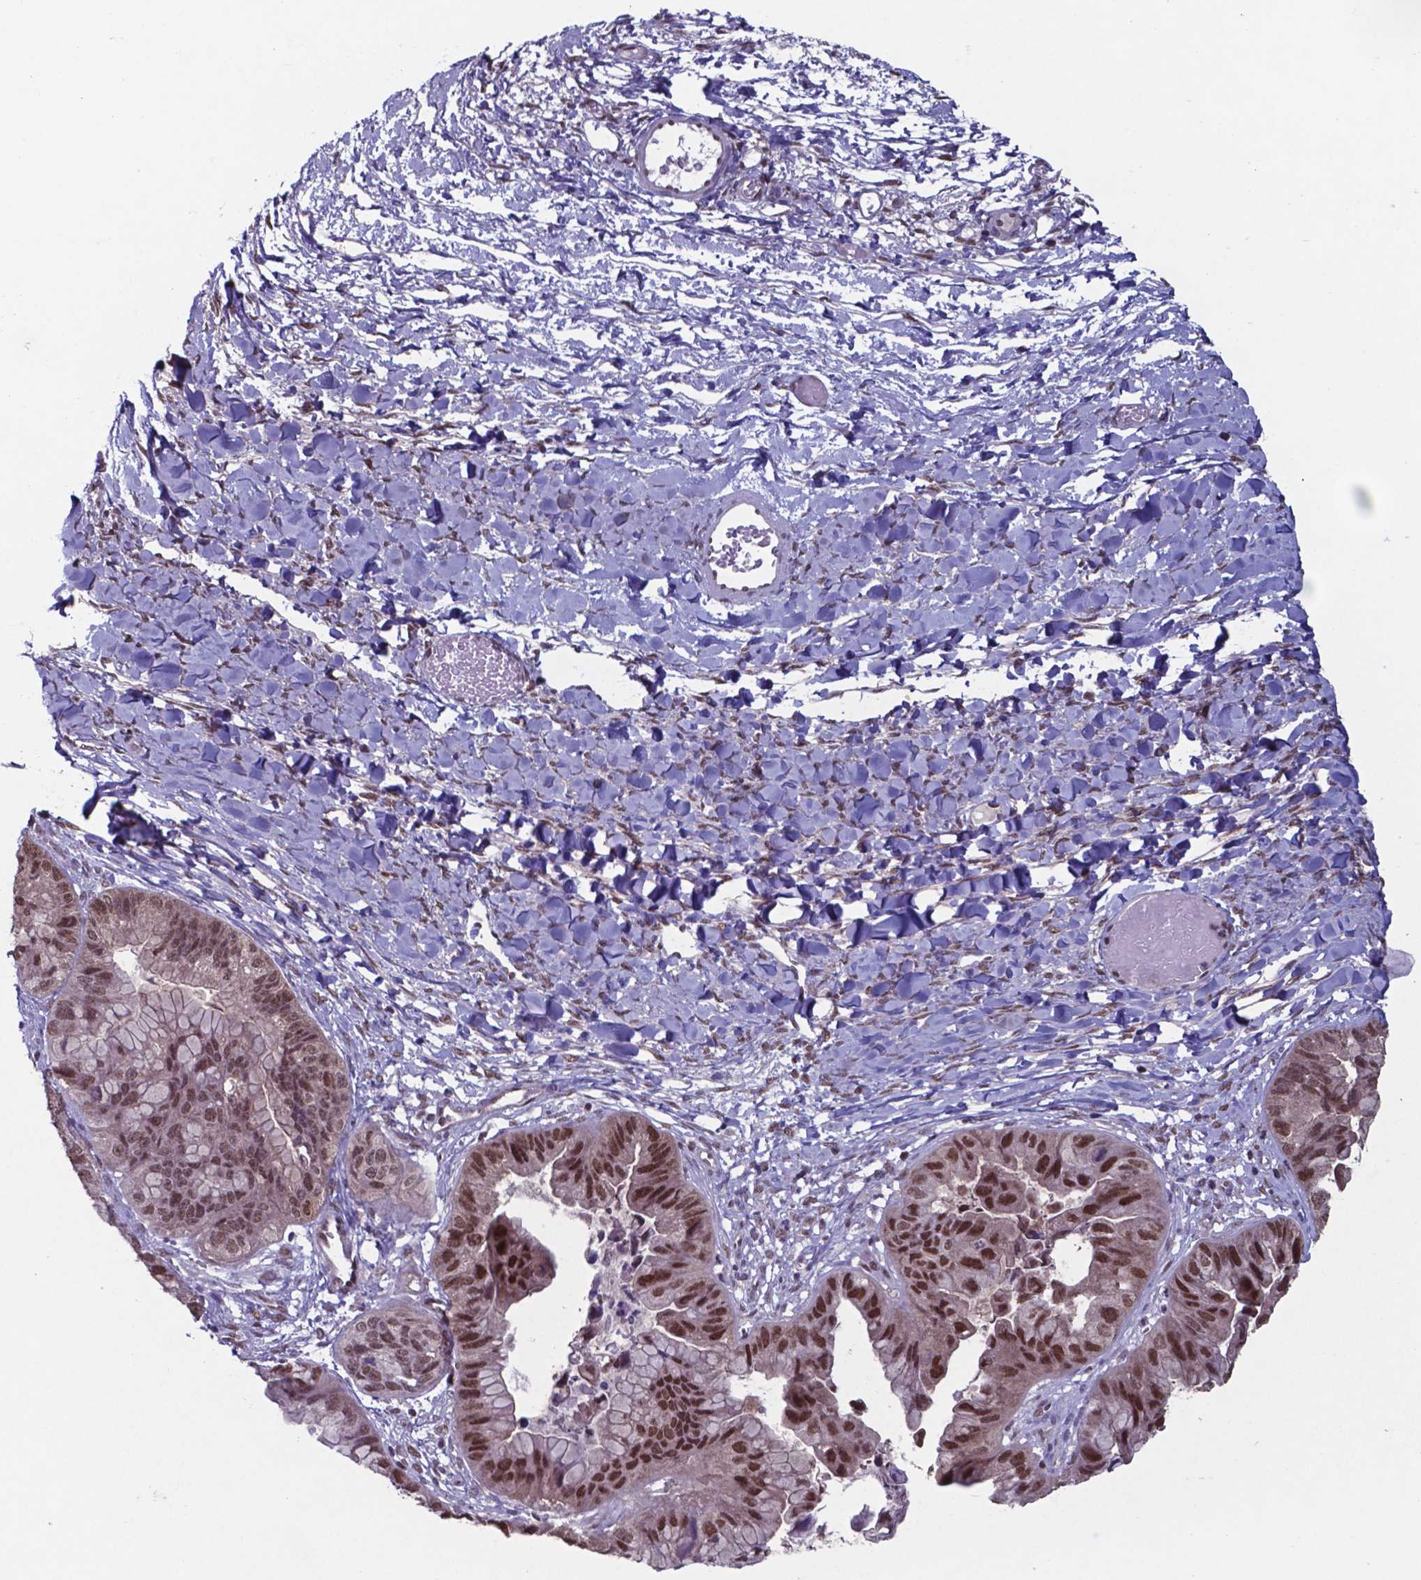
{"staining": {"intensity": "strong", "quantity": ">75%", "location": "nuclear"}, "tissue": "ovarian cancer", "cell_type": "Tumor cells", "image_type": "cancer", "snomed": [{"axis": "morphology", "description": "Cystadenocarcinoma, mucinous, NOS"}, {"axis": "topography", "description": "Ovary"}], "caption": "IHC of mucinous cystadenocarcinoma (ovarian) reveals high levels of strong nuclear expression in approximately >75% of tumor cells.", "gene": "UBA1", "patient": {"sex": "female", "age": 76}}